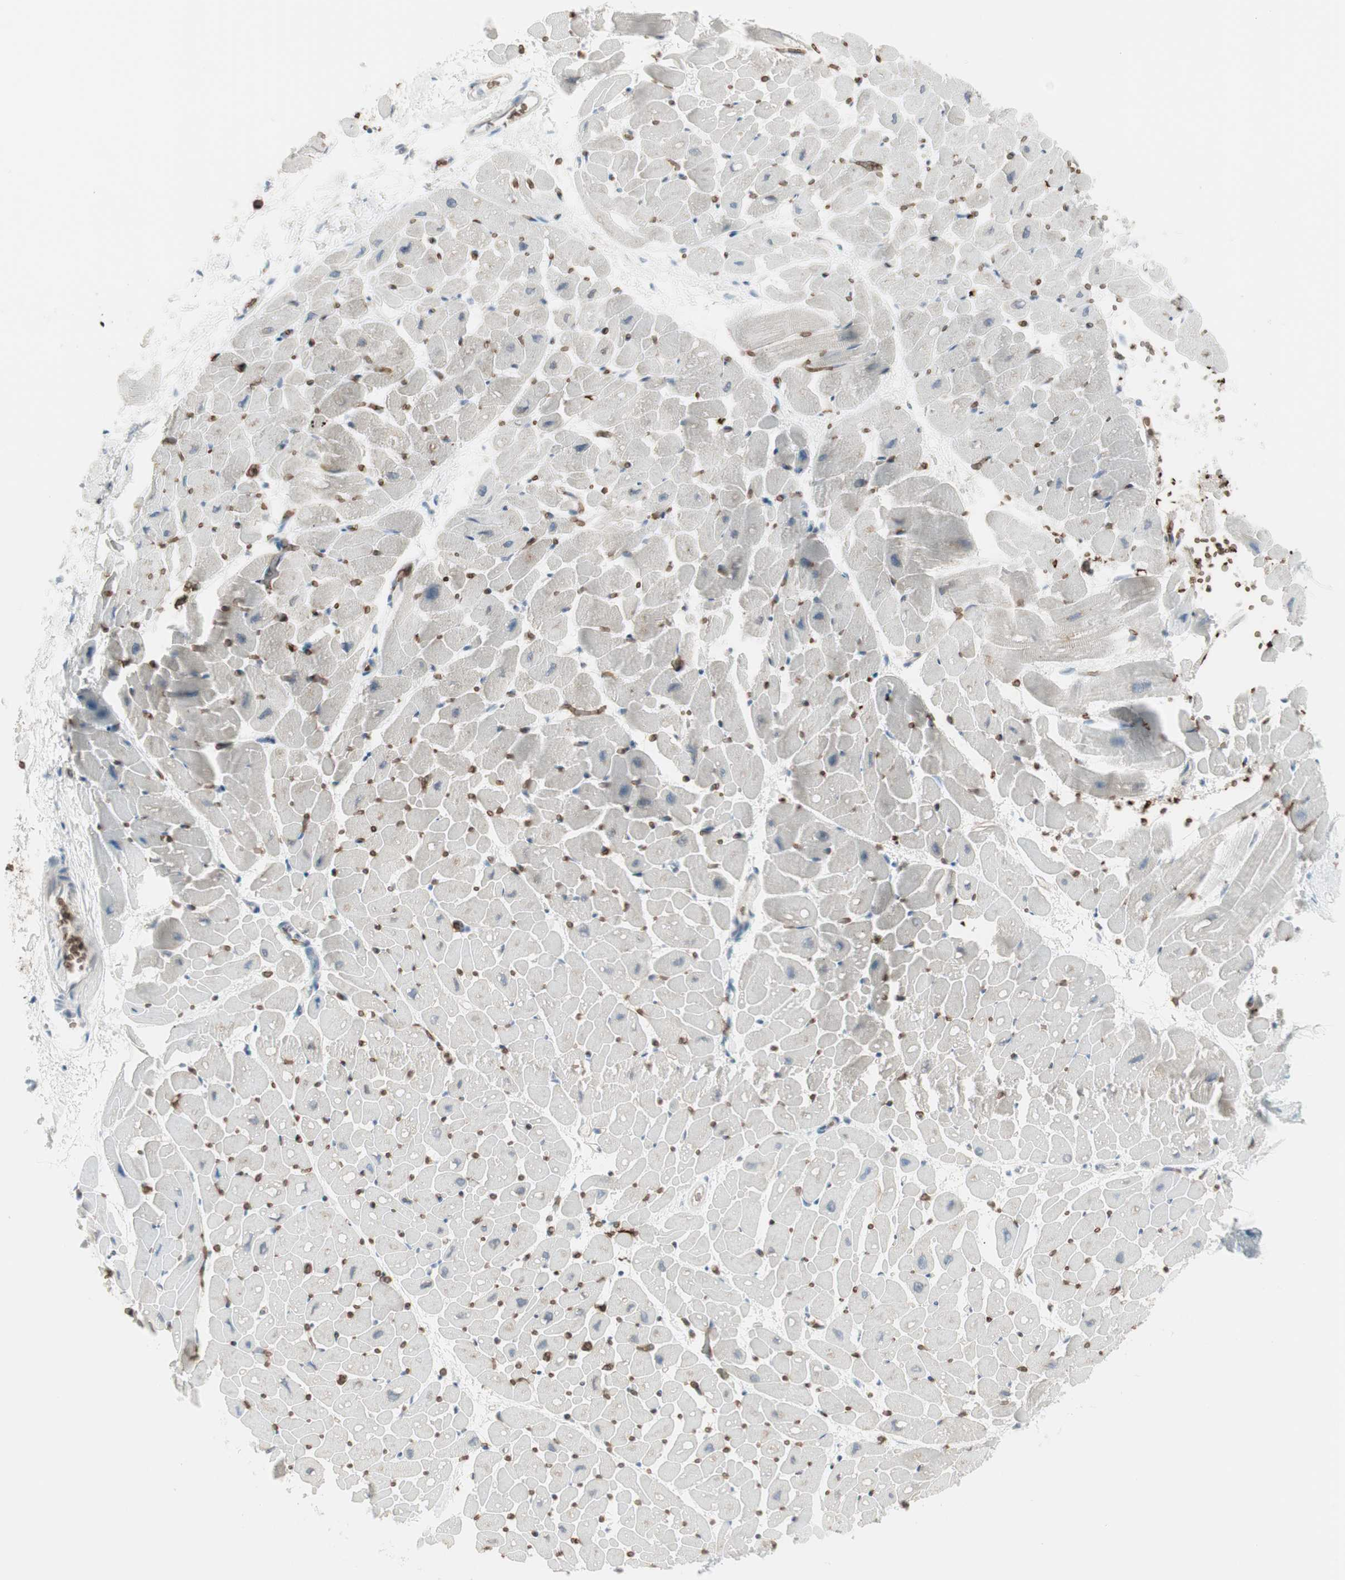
{"staining": {"intensity": "negative", "quantity": "none", "location": "none"}, "tissue": "heart muscle", "cell_type": "Cardiomyocytes", "image_type": "normal", "snomed": [{"axis": "morphology", "description": "Normal tissue, NOS"}, {"axis": "topography", "description": "Heart"}], "caption": "The micrograph displays no staining of cardiomyocytes in normal heart muscle.", "gene": "MAP4K1", "patient": {"sex": "male", "age": 45}}